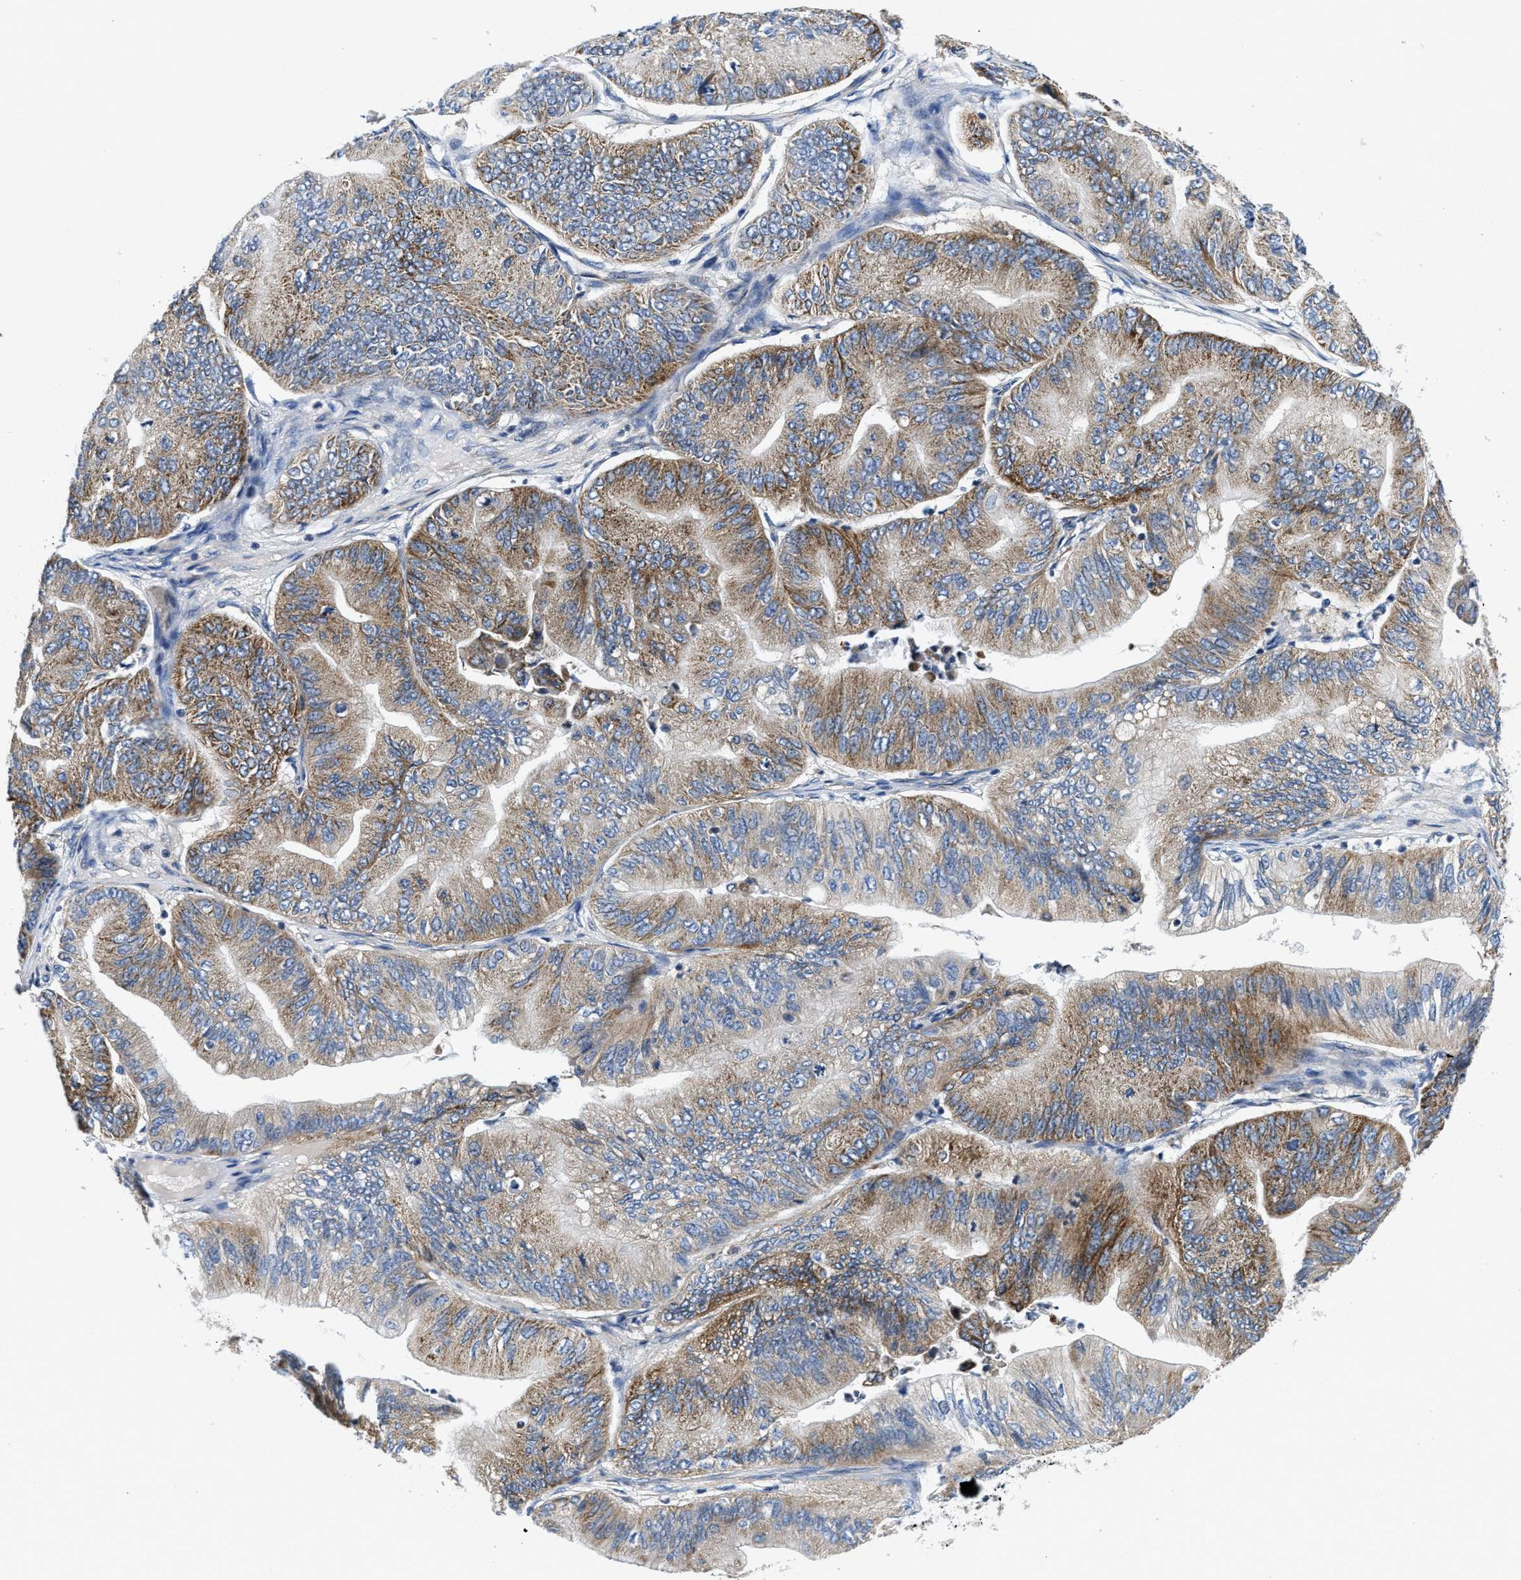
{"staining": {"intensity": "moderate", "quantity": ">75%", "location": "cytoplasmic/membranous"}, "tissue": "ovarian cancer", "cell_type": "Tumor cells", "image_type": "cancer", "snomed": [{"axis": "morphology", "description": "Cystadenocarcinoma, mucinous, NOS"}, {"axis": "topography", "description": "Ovary"}], "caption": "High-power microscopy captured an immunohistochemistry histopathology image of ovarian cancer (mucinous cystadenocarcinoma), revealing moderate cytoplasmic/membranous positivity in about >75% of tumor cells.", "gene": "IKBKE", "patient": {"sex": "female", "age": 61}}